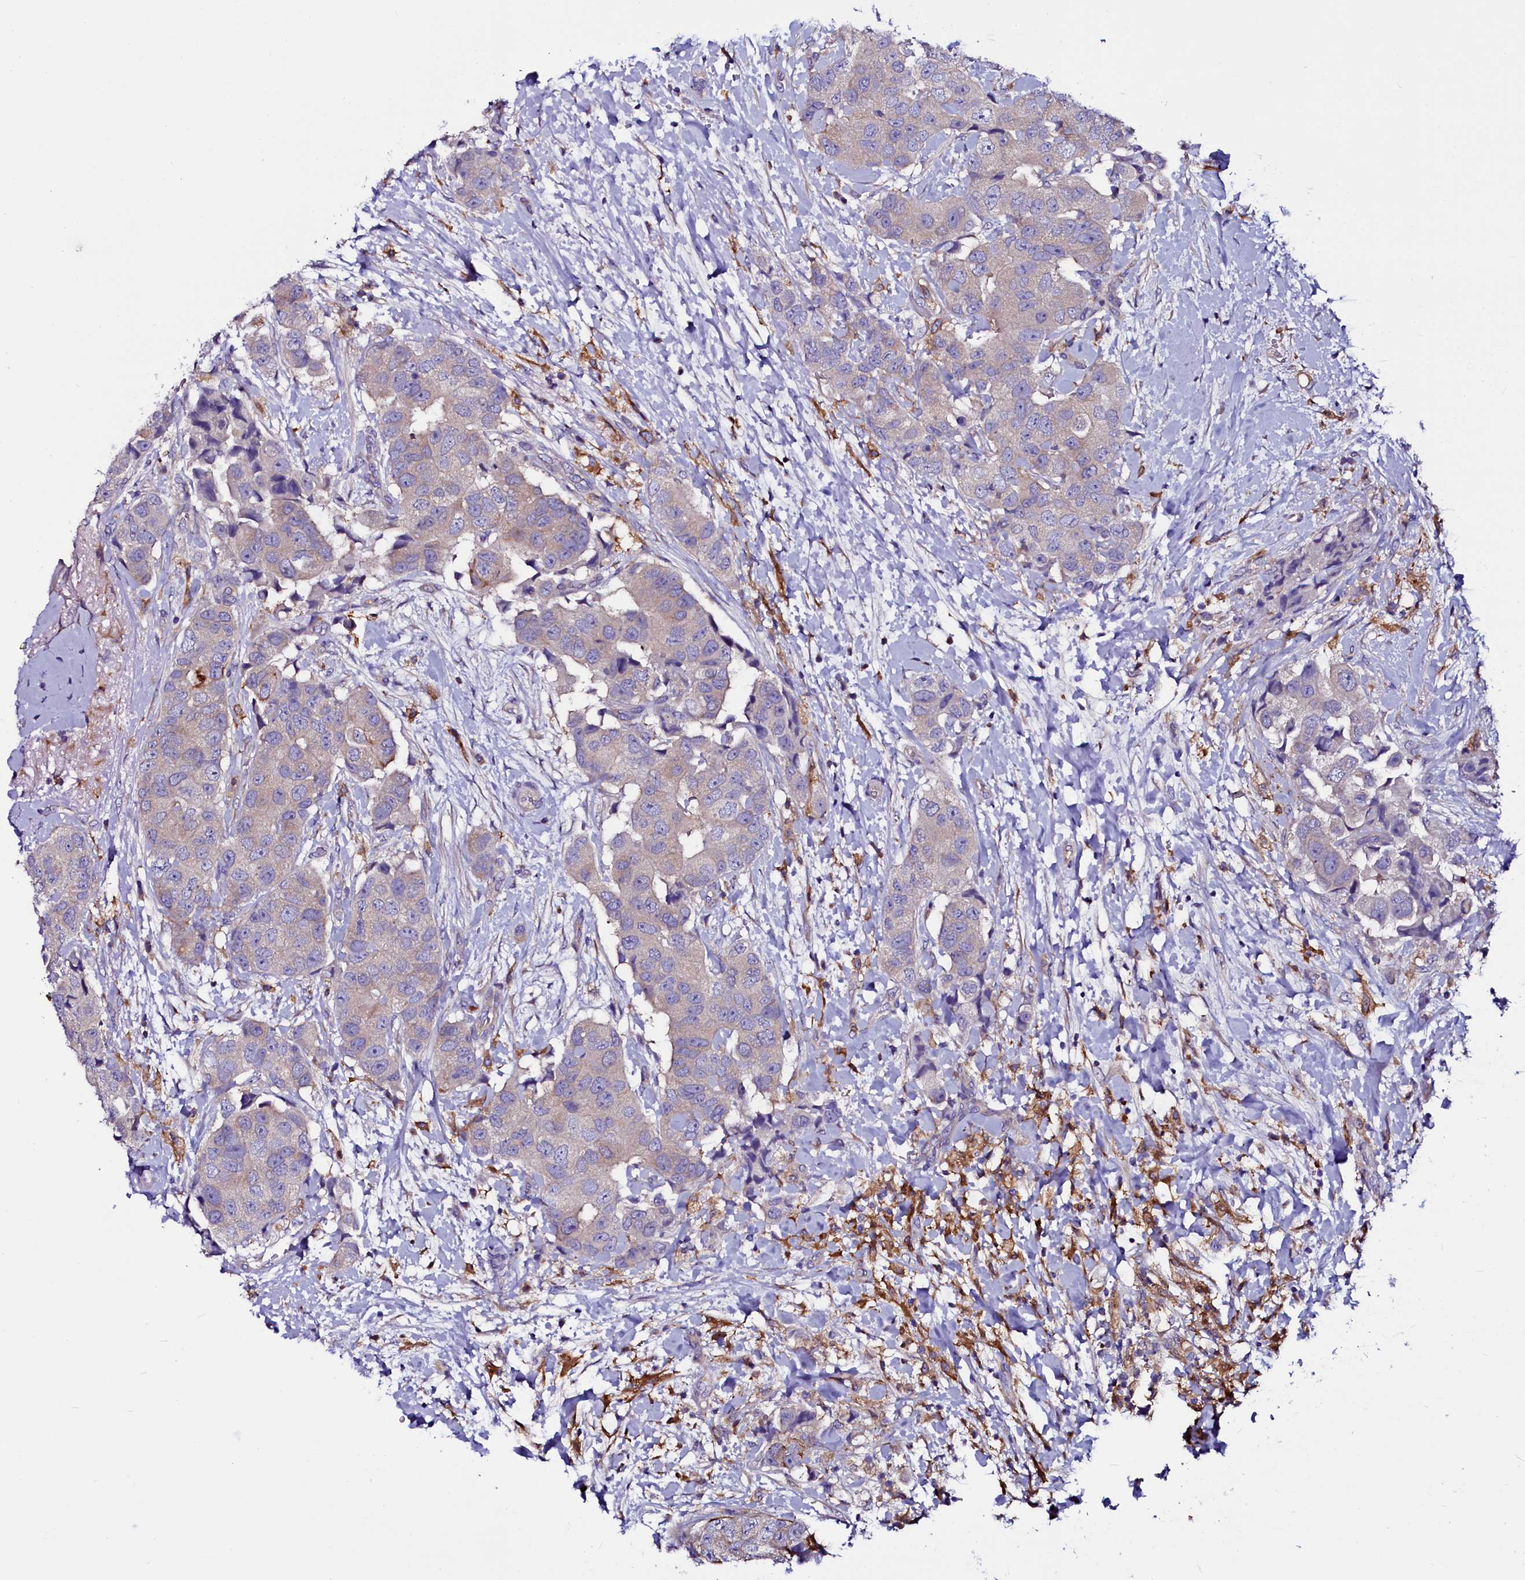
{"staining": {"intensity": "moderate", "quantity": "<25%", "location": "cytoplasmic/membranous"}, "tissue": "breast cancer", "cell_type": "Tumor cells", "image_type": "cancer", "snomed": [{"axis": "morphology", "description": "Normal tissue, NOS"}, {"axis": "morphology", "description": "Duct carcinoma"}, {"axis": "topography", "description": "Breast"}], "caption": "This micrograph demonstrates breast cancer (infiltrating ductal carcinoma) stained with immunohistochemistry (IHC) to label a protein in brown. The cytoplasmic/membranous of tumor cells show moderate positivity for the protein. Nuclei are counter-stained blue.", "gene": "OTOL1", "patient": {"sex": "female", "age": 62}}